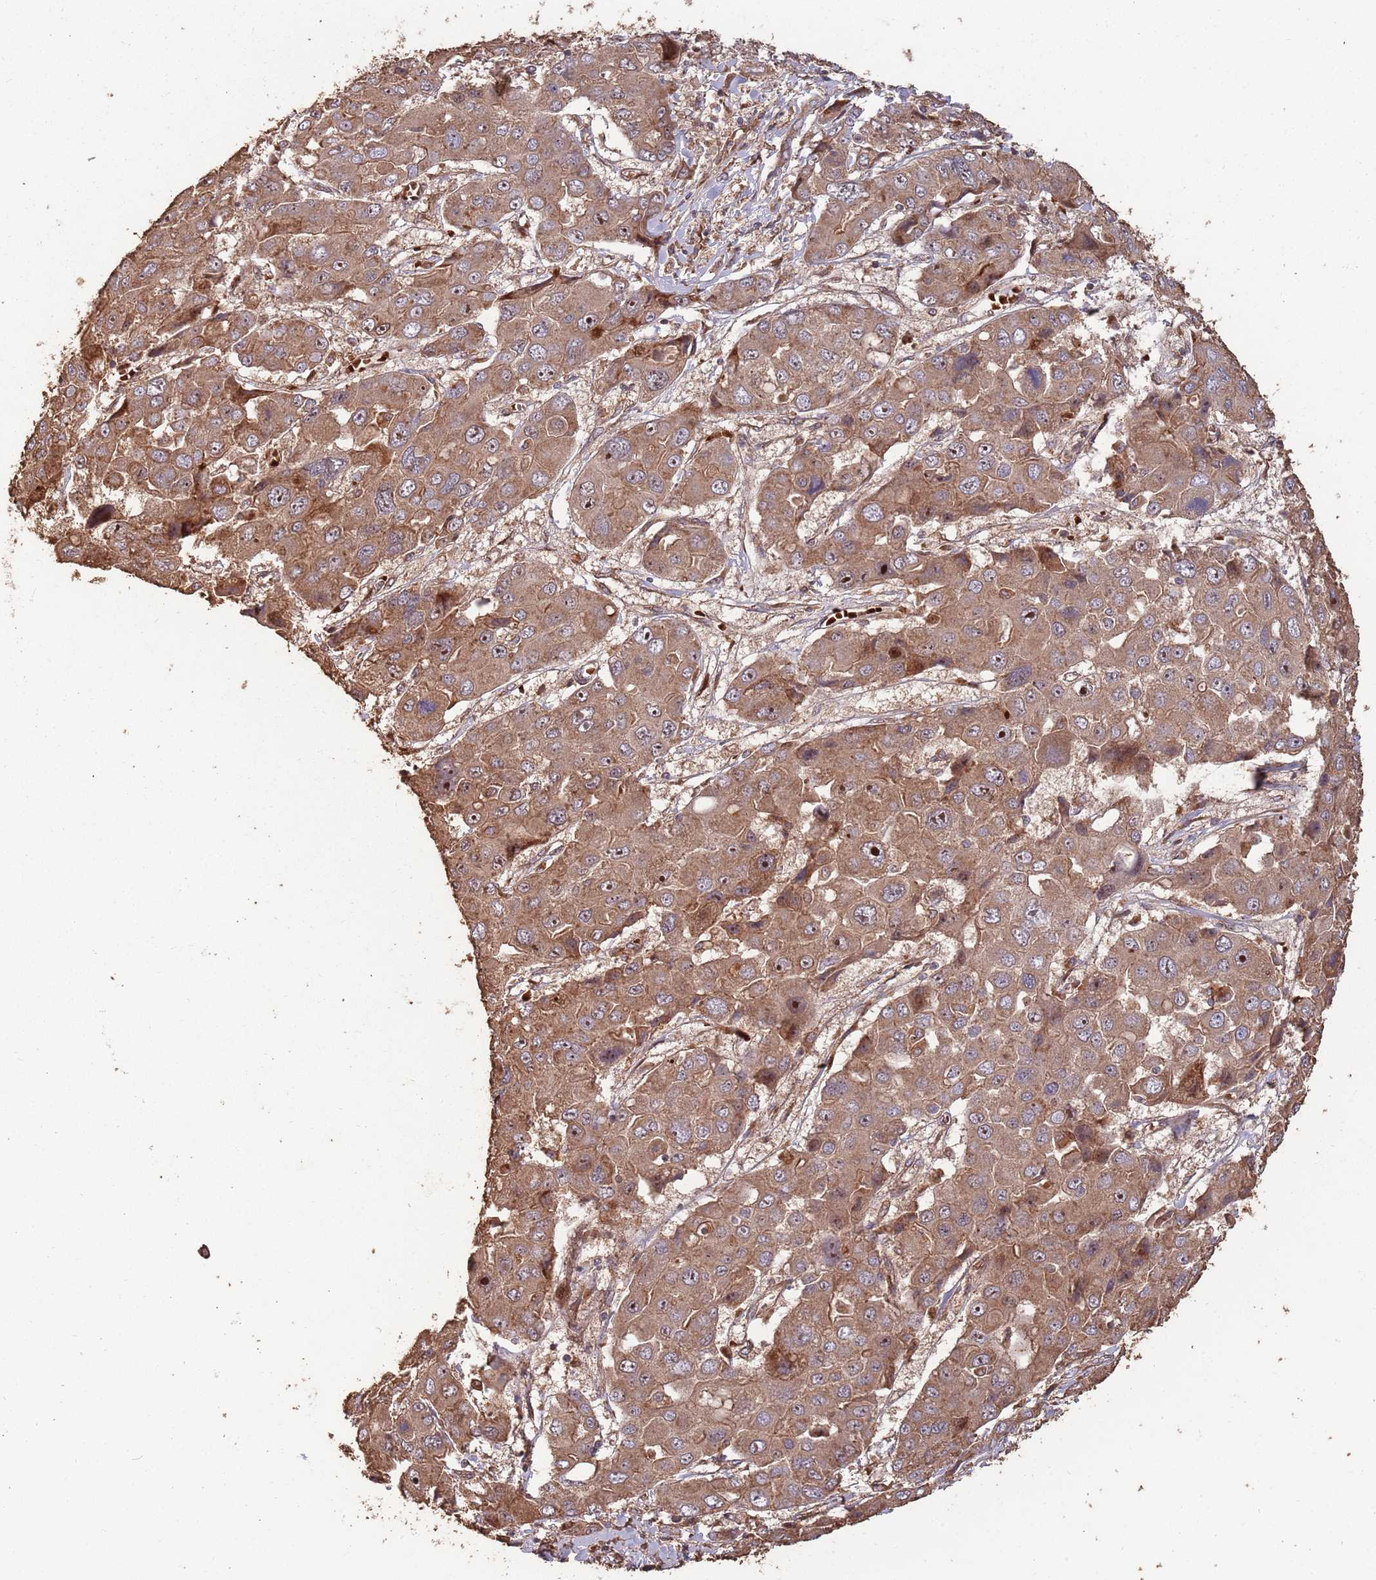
{"staining": {"intensity": "moderate", "quantity": ">75%", "location": "cytoplasmic/membranous,nuclear"}, "tissue": "liver cancer", "cell_type": "Tumor cells", "image_type": "cancer", "snomed": [{"axis": "morphology", "description": "Cholangiocarcinoma"}, {"axis": "topography", "description": "Liver"}], "caption": "Protein staining of cholangiocarcinoma (liver) tissue displays moderate cytoplasmic/membranous and nuclear staining in approximately >75% of tumor cells.", "gene": "ZNF428", "patient": {"sex": "male", "age": 67}}